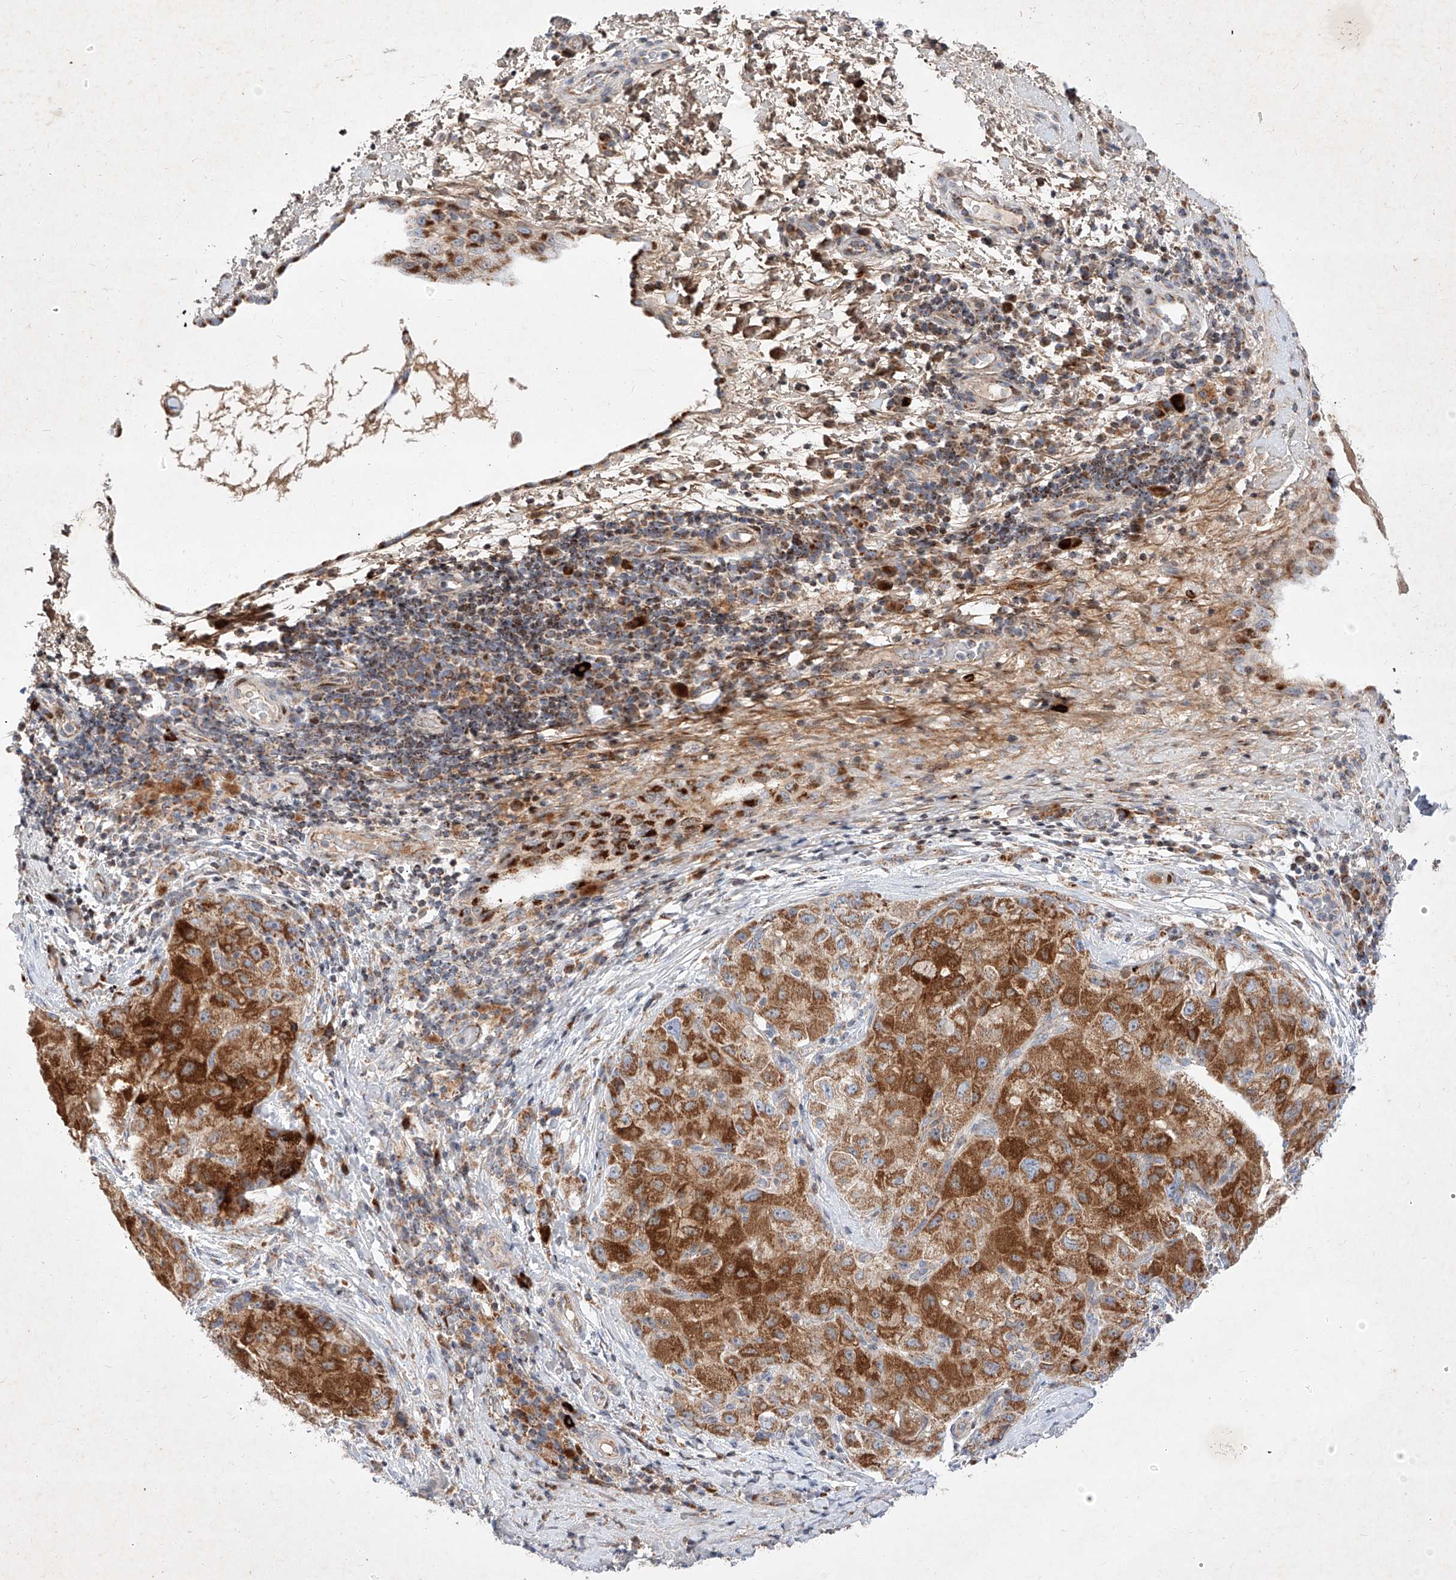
{"staining": {"intensity": "strong", "quantity": ">75%", "location": "cytoplasmic/membranous"}, "tissue": "liver cancer", "cell_type": "Tumor cells", "image_type": "cancer", "snomed": [{"axis": "morphology", "description": "Carcinoma, Hepatocellular, NOS"}, {"axis": "topography", "description": "Liver"}], "caption": "Liver cancer (hepatocellular carcinoma) tissue displays strong cytoplasmic/membranous staining in about >75% of tumor cells", "gene": "OSGEPL1", "patient": {"sex": "male", "age": 80}}